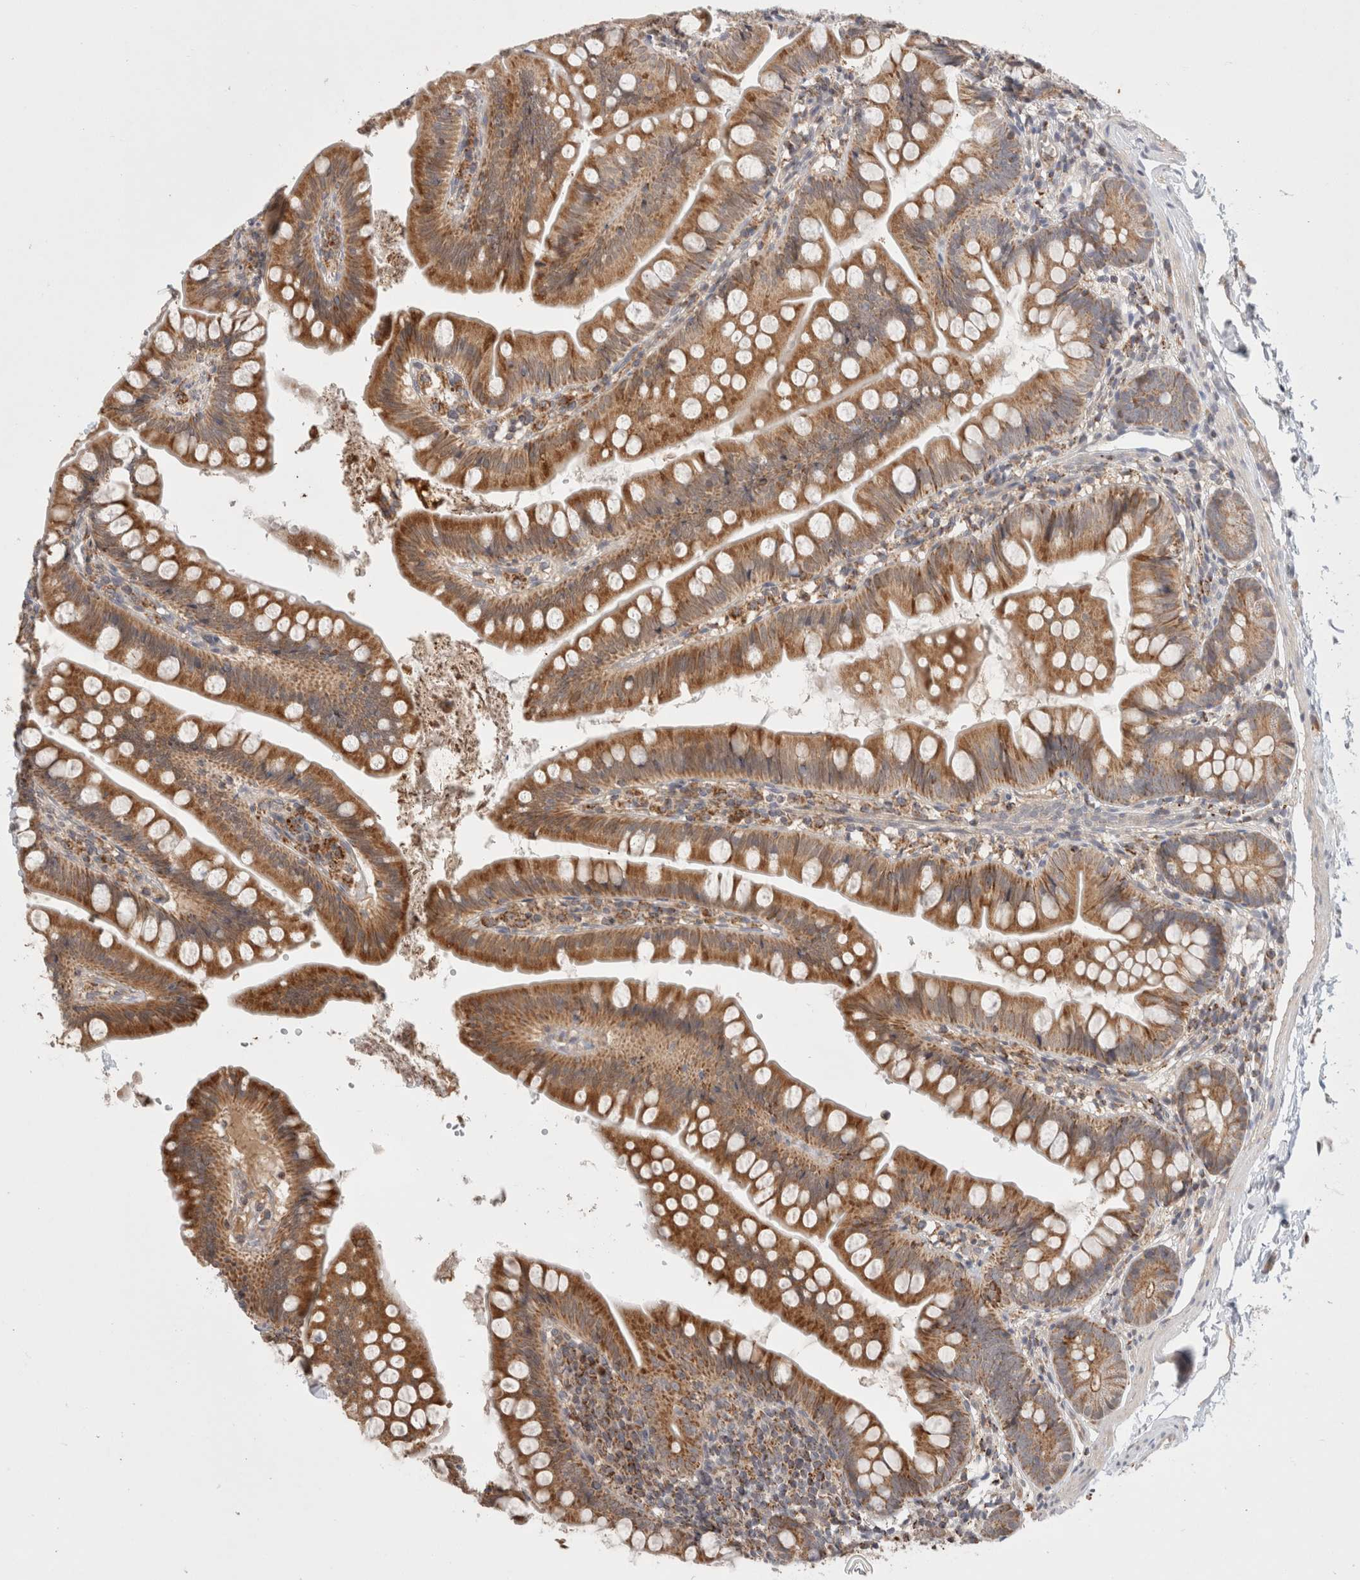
{"staining": {"intensity": "strong", "quantity": ">75%", "location": "cytoplasmic/membranous"}, "tissue": "small intestine", "cell_type": "Glandular cells", "image_type": "normal", "snomed": [{"axis": "morphology", "description": "Normal tissue, NOS"}, {"axis": "topography", "description": "Small intestine"}], "caption": "High-power microscopy captured an immunohistochemistry (IHC) histopathology image of unremarkable small intestine, revealing strong cytoplasmic/membranous expression in about >75% of glandular cells.", "gene": "HROB", "patient": {"sex": "male", "age": 7}}